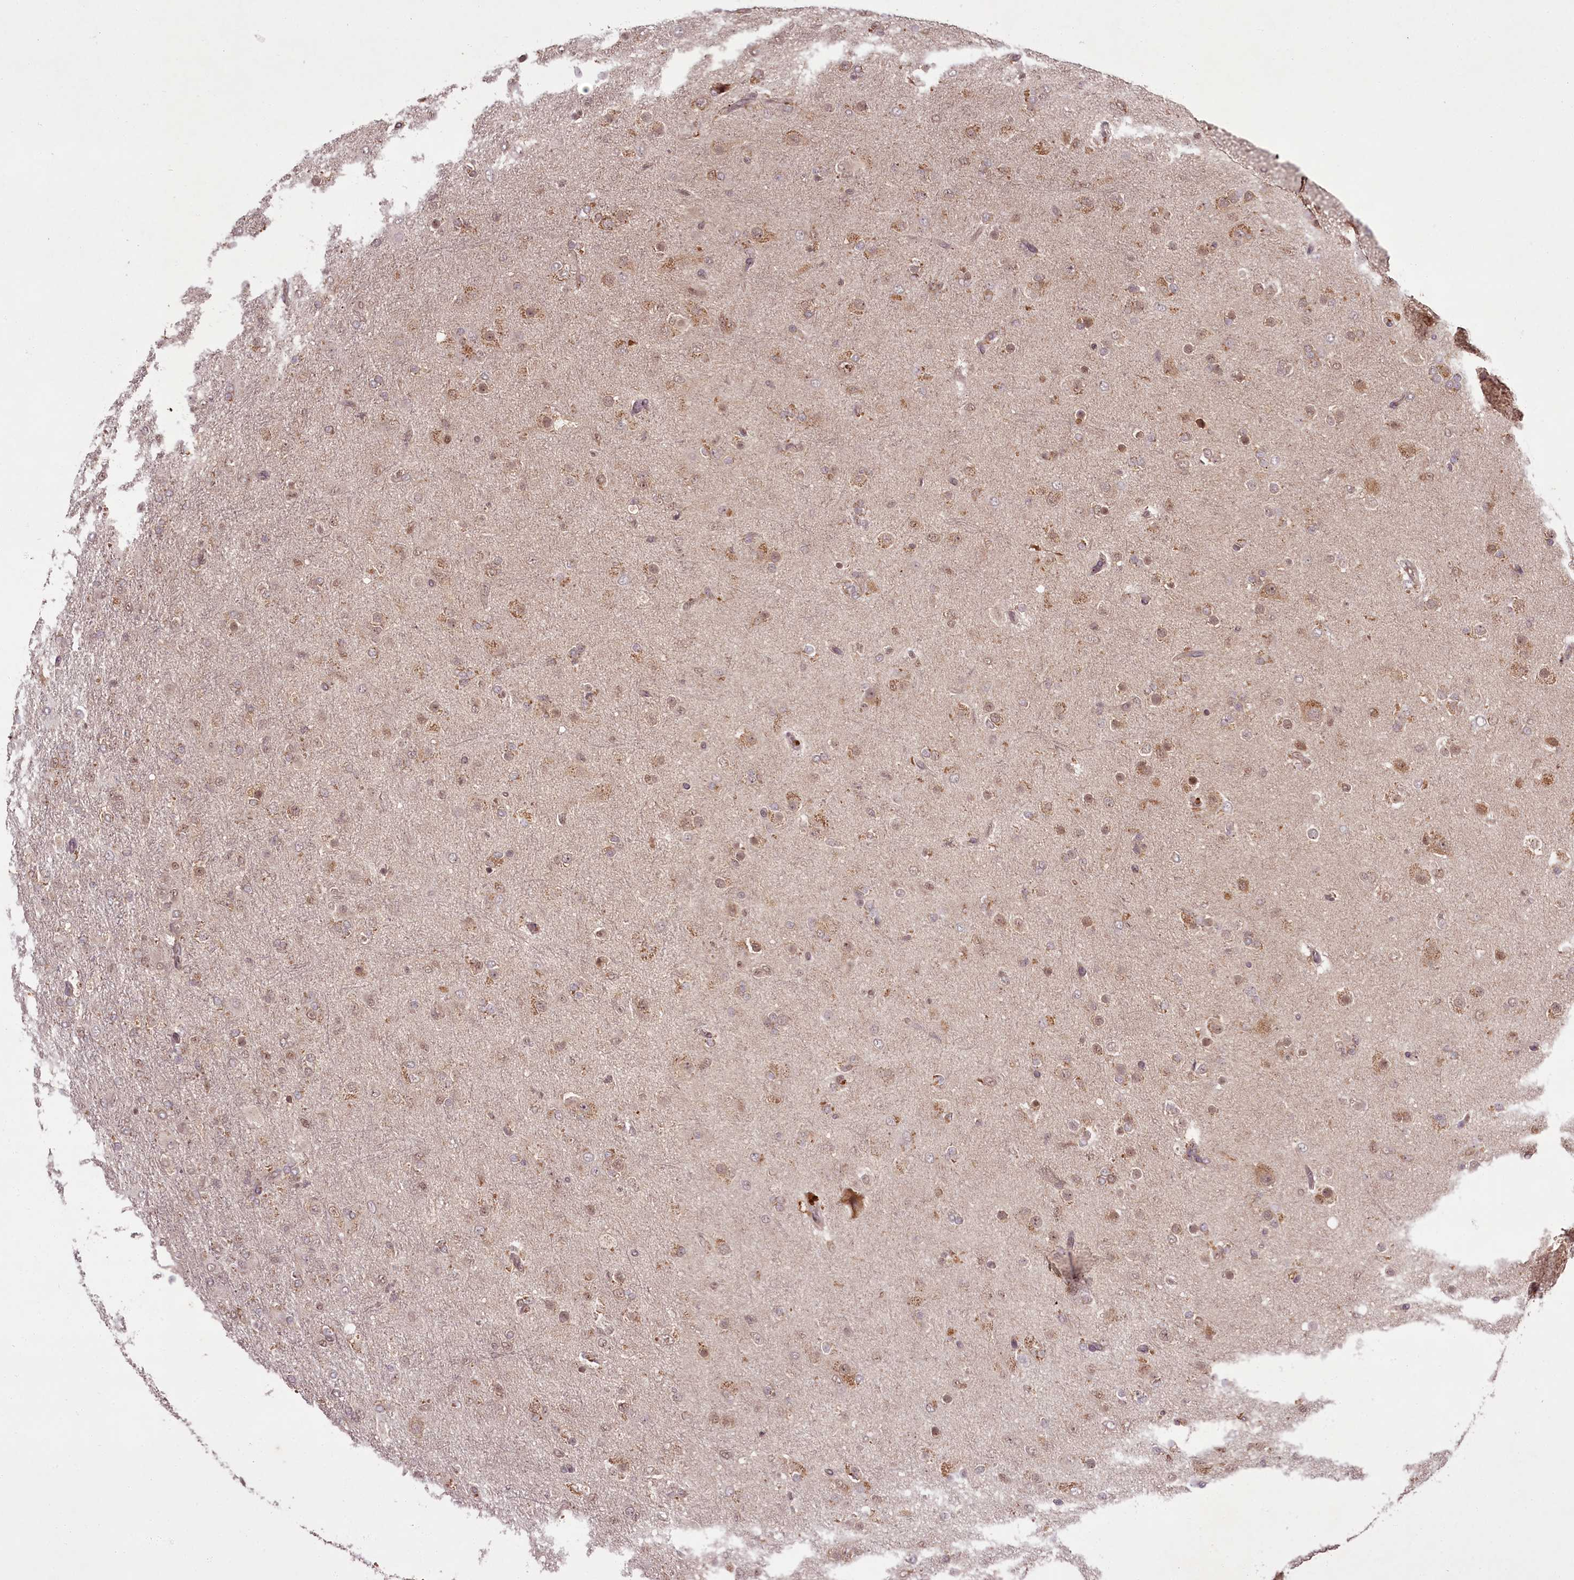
{"staining": {"intensity": "moderate", "quantity": "25%-75%", "location": "cytoplasmic/membranous,nuclear"}, "tissue": "glioma", "cell_type": "Tumor cells", "image_type": "cancer", "snomed": [{"axis": "morphology", "description": "Glioma, malignant, Low grade"}, {"axis": "topography", "description": "Brain"}], "caption": "This photomicrograph shows malignant glioma (low-grade) stained with immunohistochemistry (IHC) to label a protein in brown. The cytoplasmic/membranous and nuclear of tumor cells show moderate positivity for the protein. Nuclei are counter-stained blue.", "gene": "PCBP2", "patient": {"sex": "male", "age": 65}}